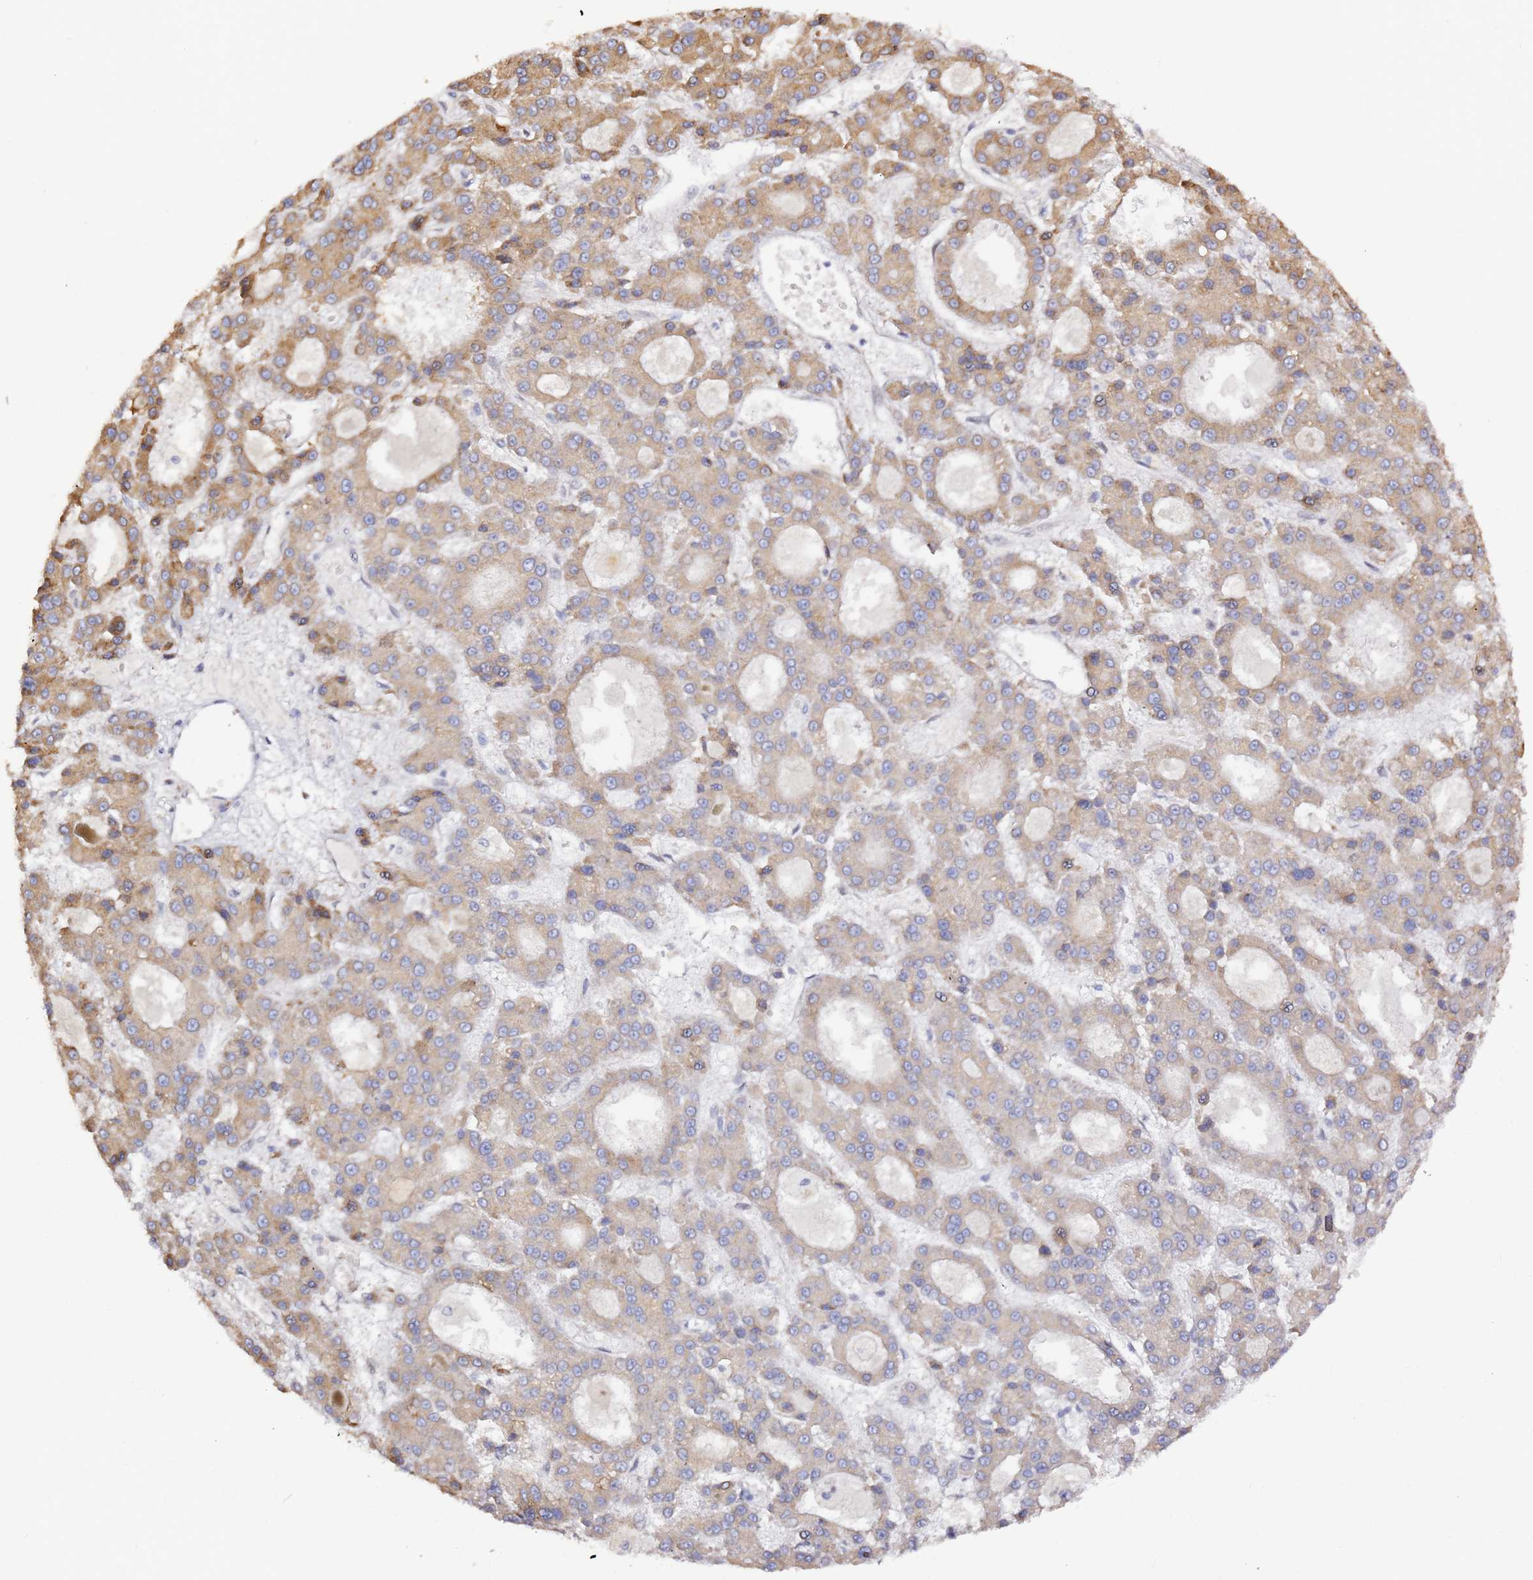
{"staining": {"intensity": "moderate", "quantity": "<25%", "location": "cytoplasmic/membranous"}, "tissue": "liver cancer", "cell_type": "Tumor cells", "image_type": "cancer", "snomed": [{"axis": "morphology", "description": "Carcinoma, Hepatocellular, NOS"}, {"axis": "topography", "description": "Liver"}], "caption": "Moderate cytoplasmic/membranous staining for a protein is present in about <25% of tumor cells of liver cancer using immunohistochemistry (IHC).", "gene": "HSD17B7", "patient": {"sex": "male", "age": 70}}